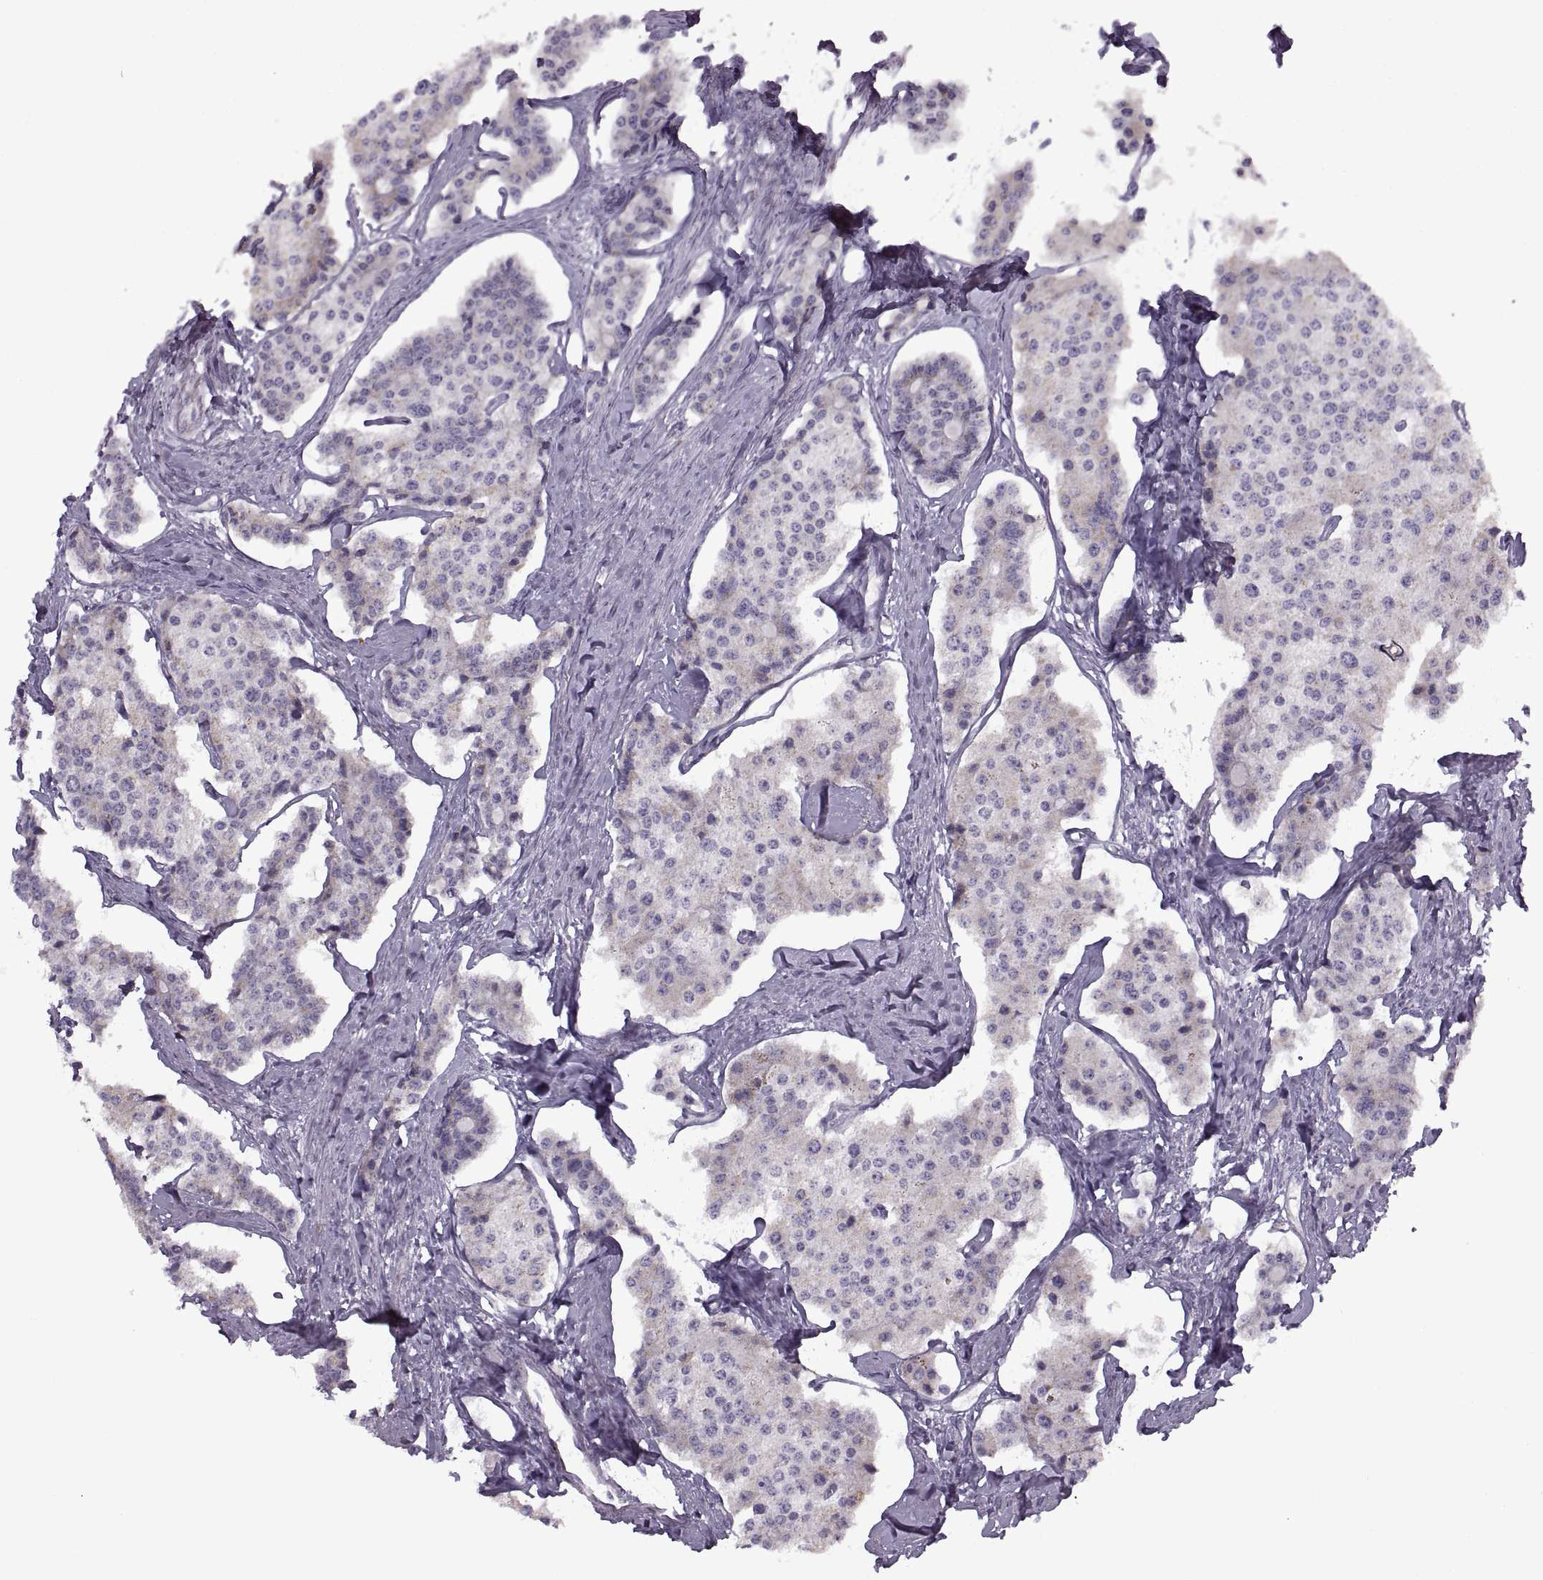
{"staining": {"intensity": "weak", "quantity": "<25%", "location": "cytoplasmic/membranous"}, "tissue": "carcinoid", "cell_type": "Tumor cells", "image_type": "cancer", "snomed": [{"axis": "morphology", "description": "Carcinoid, malignant, NOS"}, {"axis": "topography", "description": "Small intestine"}], "caption": "Immunohistochemistry histopathology image of carcinoid (malignant) stained for a protein (brown), which shows no staining in tumor cells.", "gene": "PIERCE1", "patient": {"sex": "female", "age": 65}}